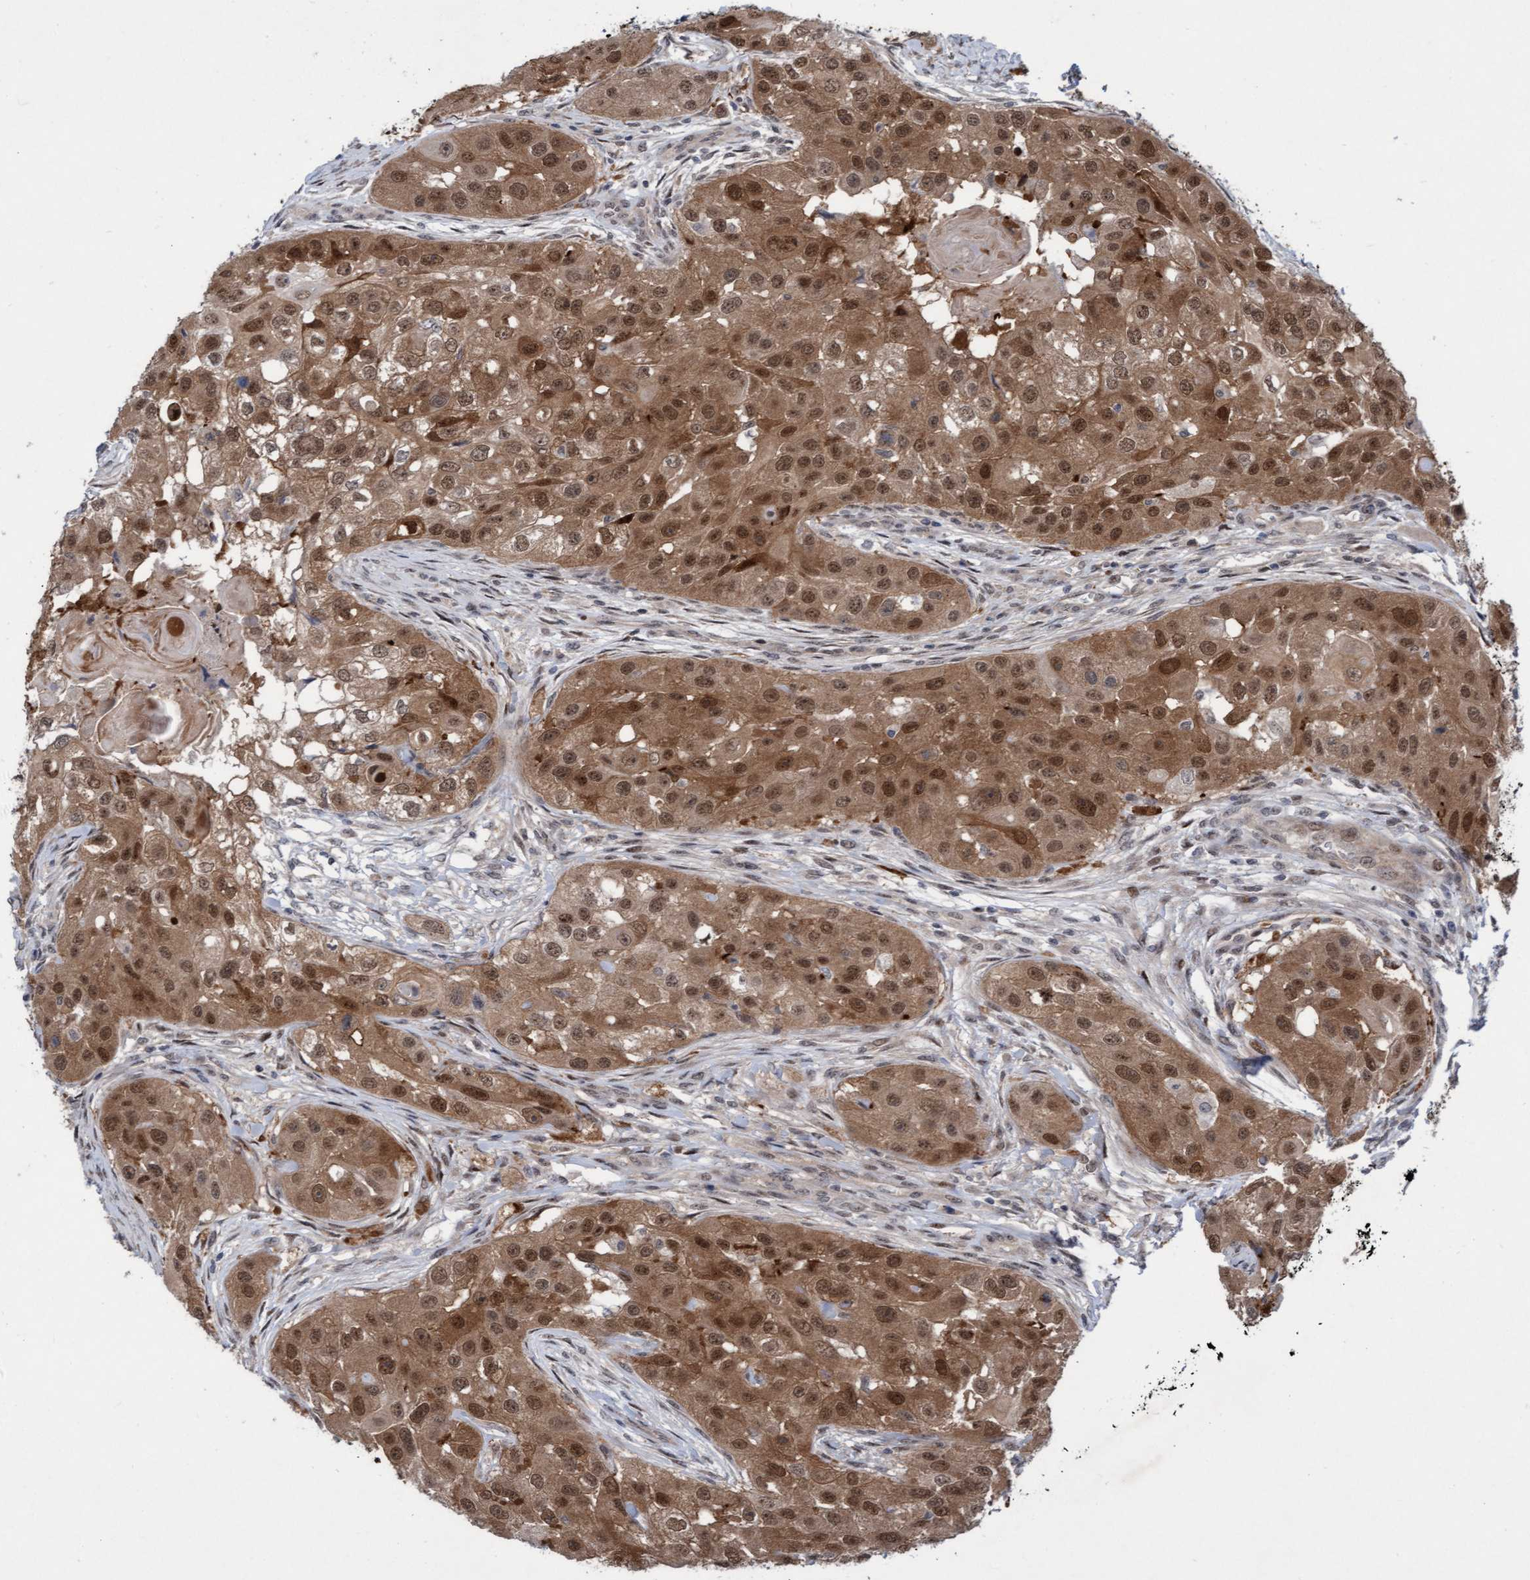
{"staining": {"intensity": "moderate", "quantity": ">75%", "location": "cytoplasmic/membranous,nuclear"}, "tissue": "head and neck cancer", "cell_type": "Tumor cells", "image_type": "cancer", "snomed": [{"axis": "morphology", "description": "Normal tissue, NOS"}, {"axis": "morphology", "description": "Squamous cell carcinoma, NOS"}, {"axis": "topography", "description": "Skeletal muscle"}, {"axis": "topography", "description": "Head-Neck"}], "caption": "Squamous cell carcinoma (head and neck) stained for a protein (brown) demonstrates moderate cytoplasmic/membranous and nuclear positive expression in approximately >75% of tumor cells.", "gene": "RAP1GAP2", "patient": {"sex": "male", "age": 51}}